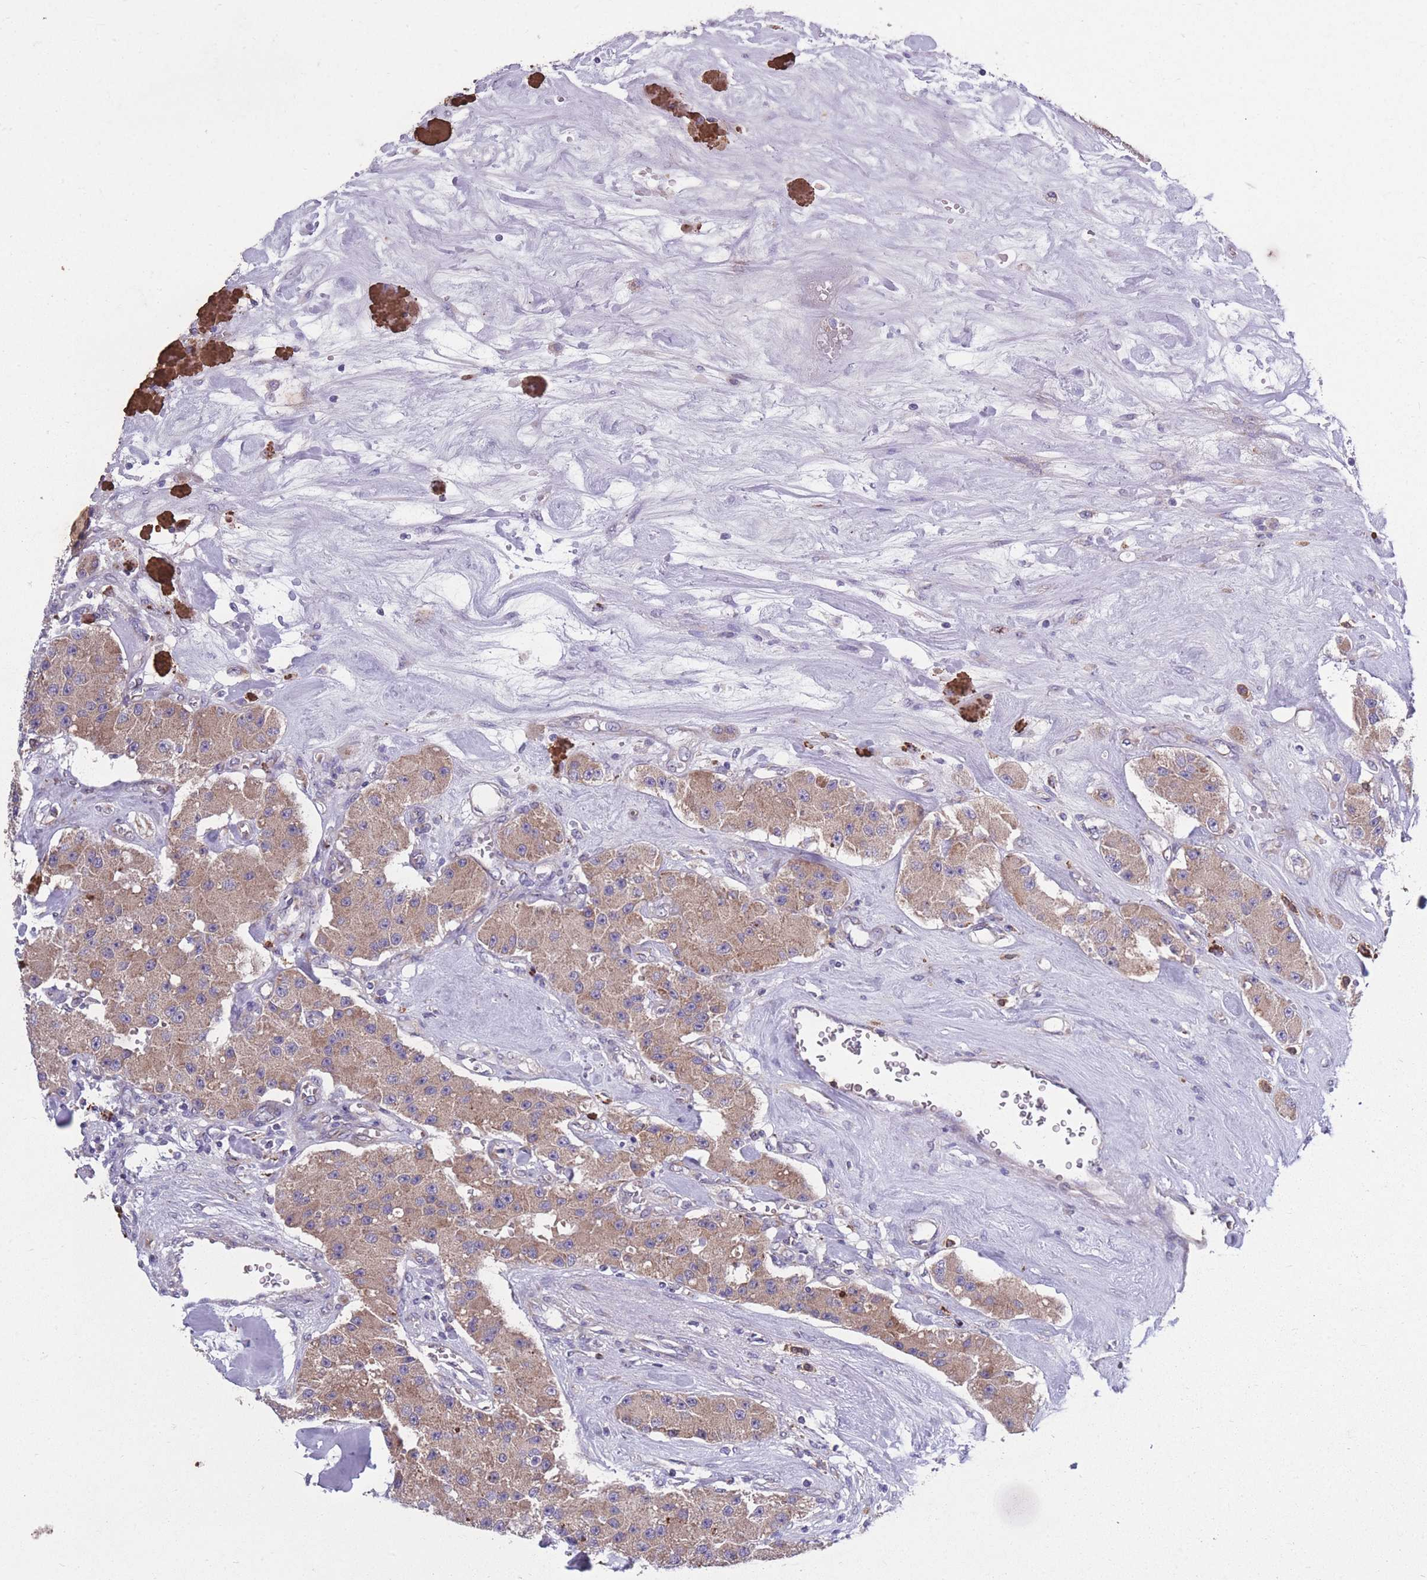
{"staining": {"intensity": "moderate", "quantity": ">75%", "location": "cytoplasmic/membranous"}, "tissue": "carcinoid", "cell_type": "Tumor cells", "image_type": "cancer", "snomed": [{"axis": "morphology", "description": "Carcinoid, malignant, NOS"}, {"axis": "topography", "description": "Pancreas"}], "caption": "The immunohistochemical stain labels moderate cytoplasmic/membranous staining in tumor cells of carcinoid tissue.", "gene": "STIM2", "patient": {"sex": "male", "age": 41}}